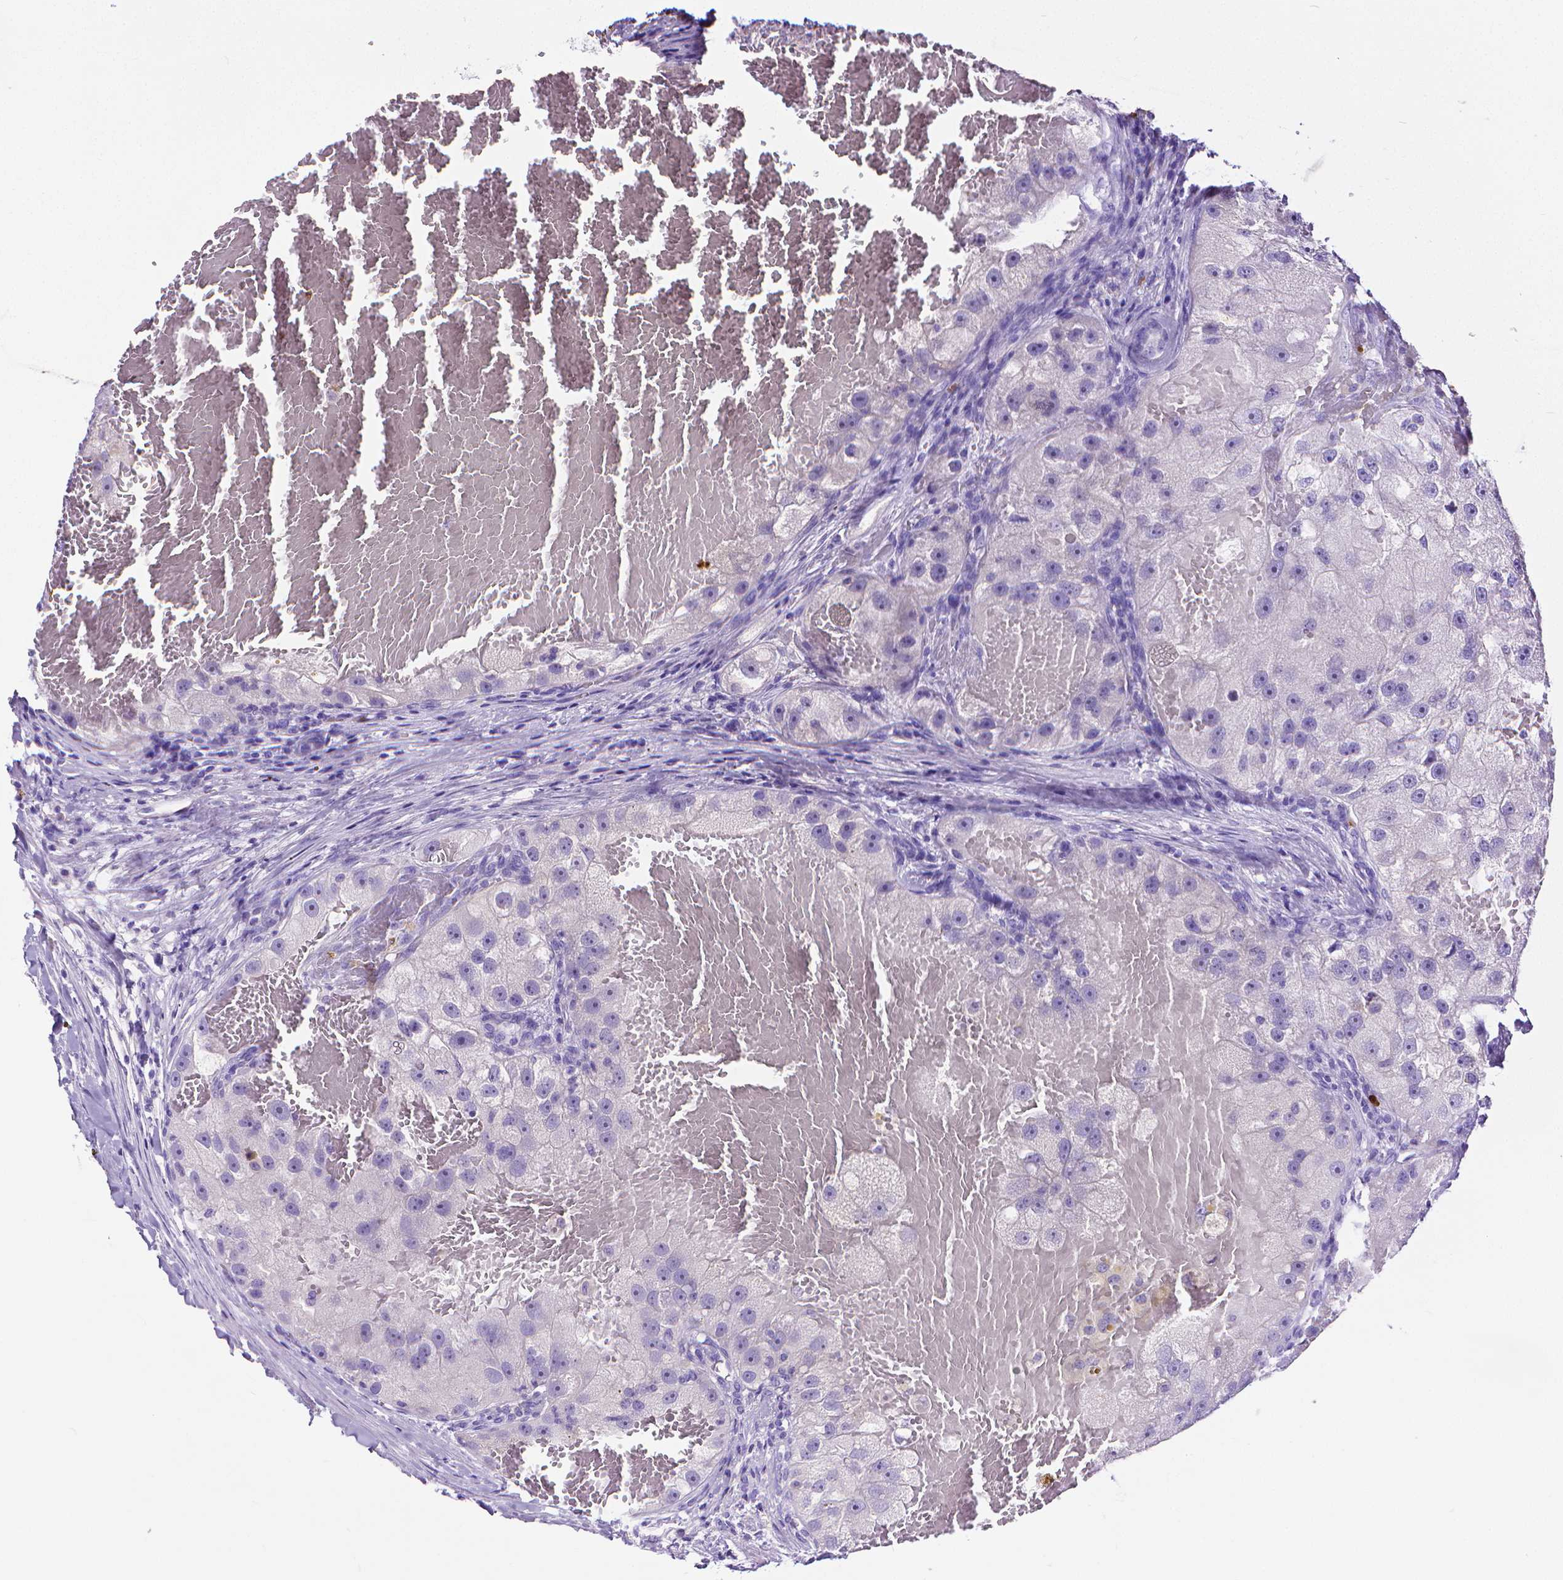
{"staining": {"intensity": "negative", "quantity": "none", "location": "none"}, "tissue": "renal cancer", "cell_type": "Tumor cells", "image_type": "cancer", "snomed": [{"axis": "morphology", "description": "Adenocarcinoma, NOS"}, {"axis": "topography", "description": "Kidney"}], "caption": "Image shows no protein positivity in tumor cells of adenocarcinoma (renal) tissue.", "gene": "MMP9", "patient": {"sex": "male", "age": 63}}